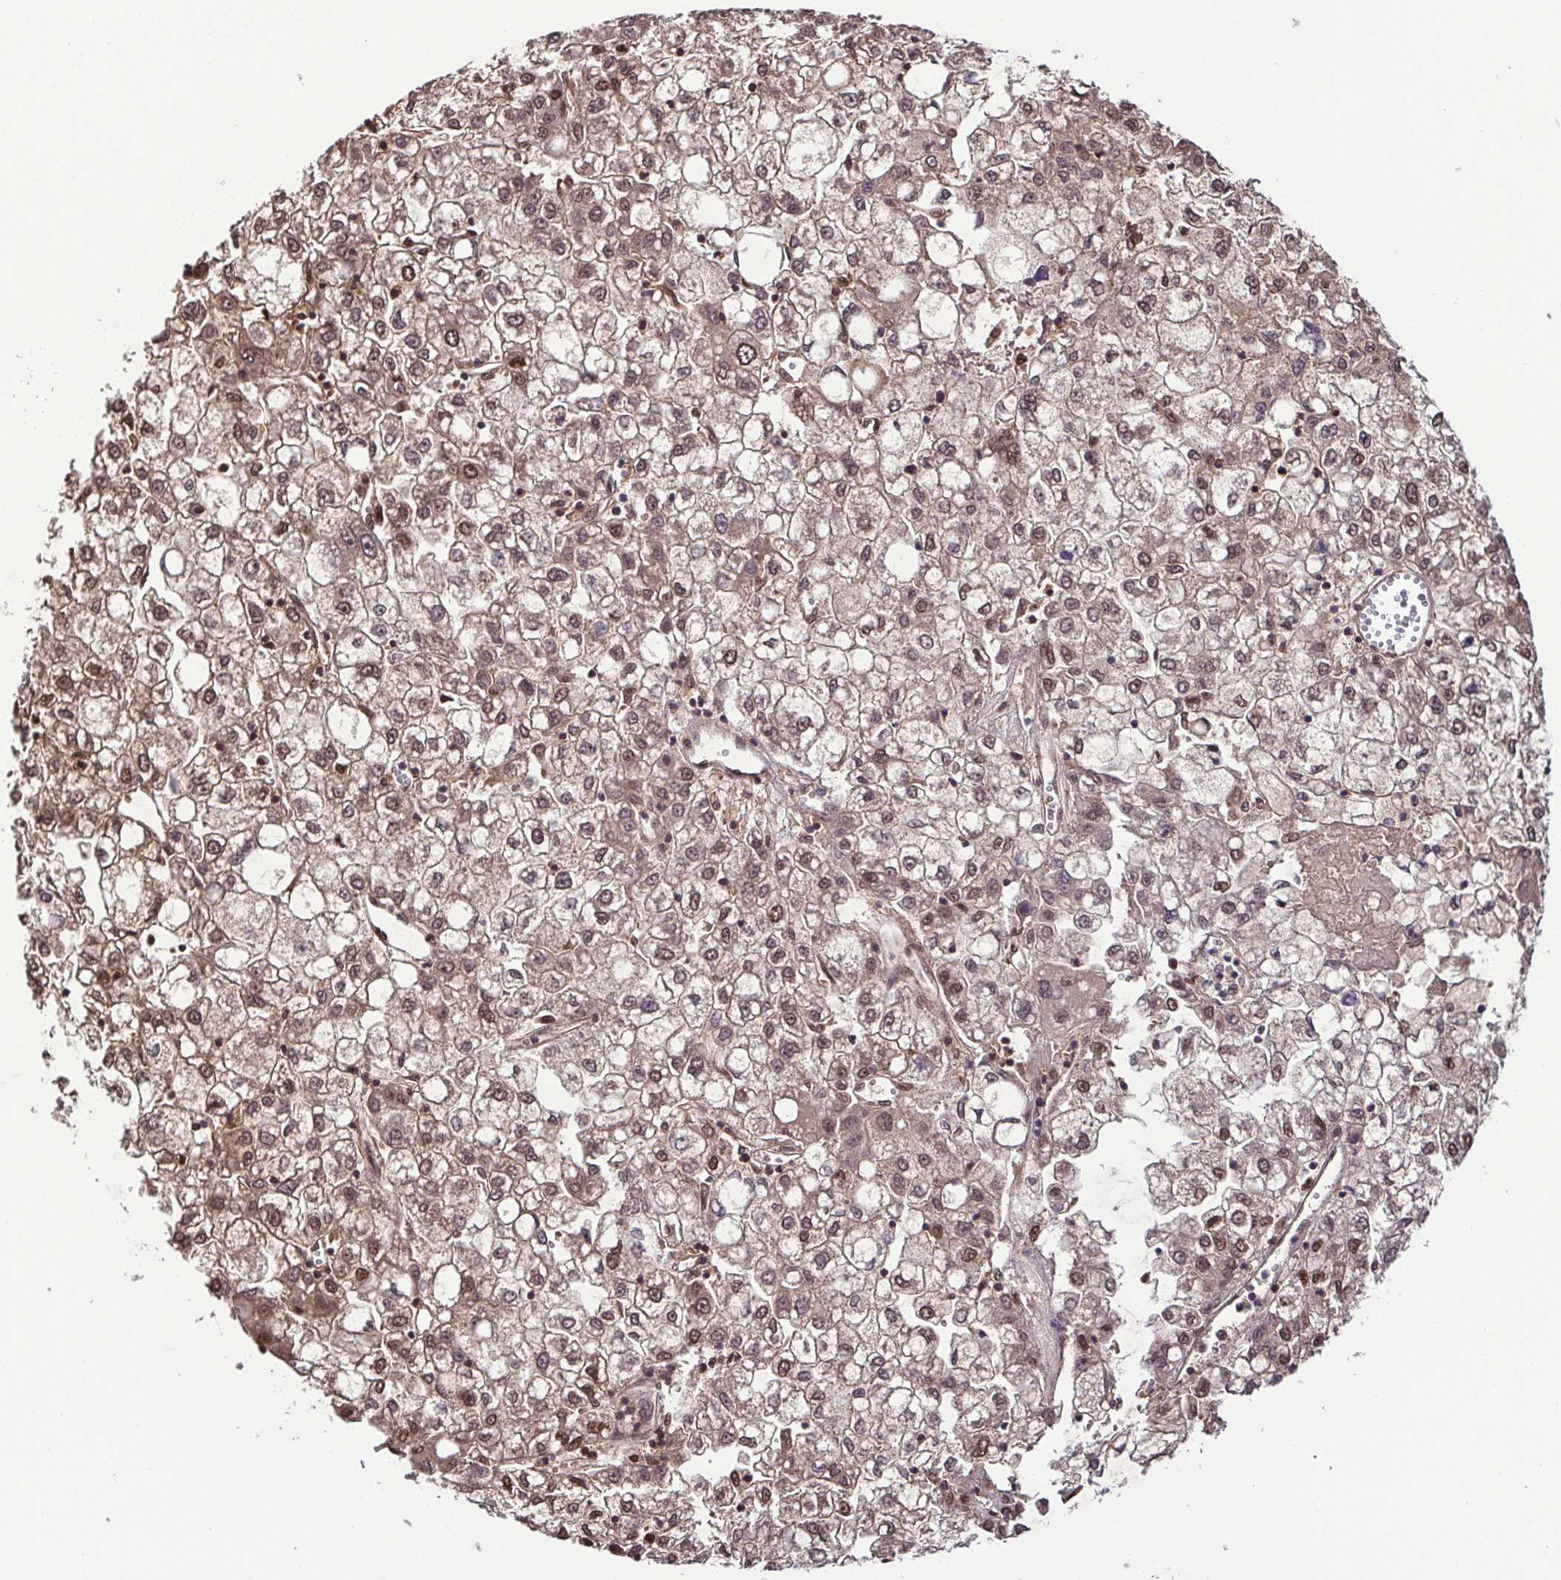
{"staining": {"intensity": "moderate", "quantity": ">75%", "location": "cytoplasmic/membranous,nuclear"}, "tissue": "liver cancer", "cell_type": "Tumor cells", "image_type": "cancer", "snomed": [{"axis": "morphology", "description": "Carcinoma, Hepatocellular, NOS"}, {"axis": "topography", "description": "Liver"}], "caption": "This is a micrograph of IHC staining of liver hepatocellular carcinoma, which shows moderate expression in the cytoplasmic/membranous and nuclear of tumor cells.", "gene": "PSMB9", "patient": {"sex": "male", "age": 40}}